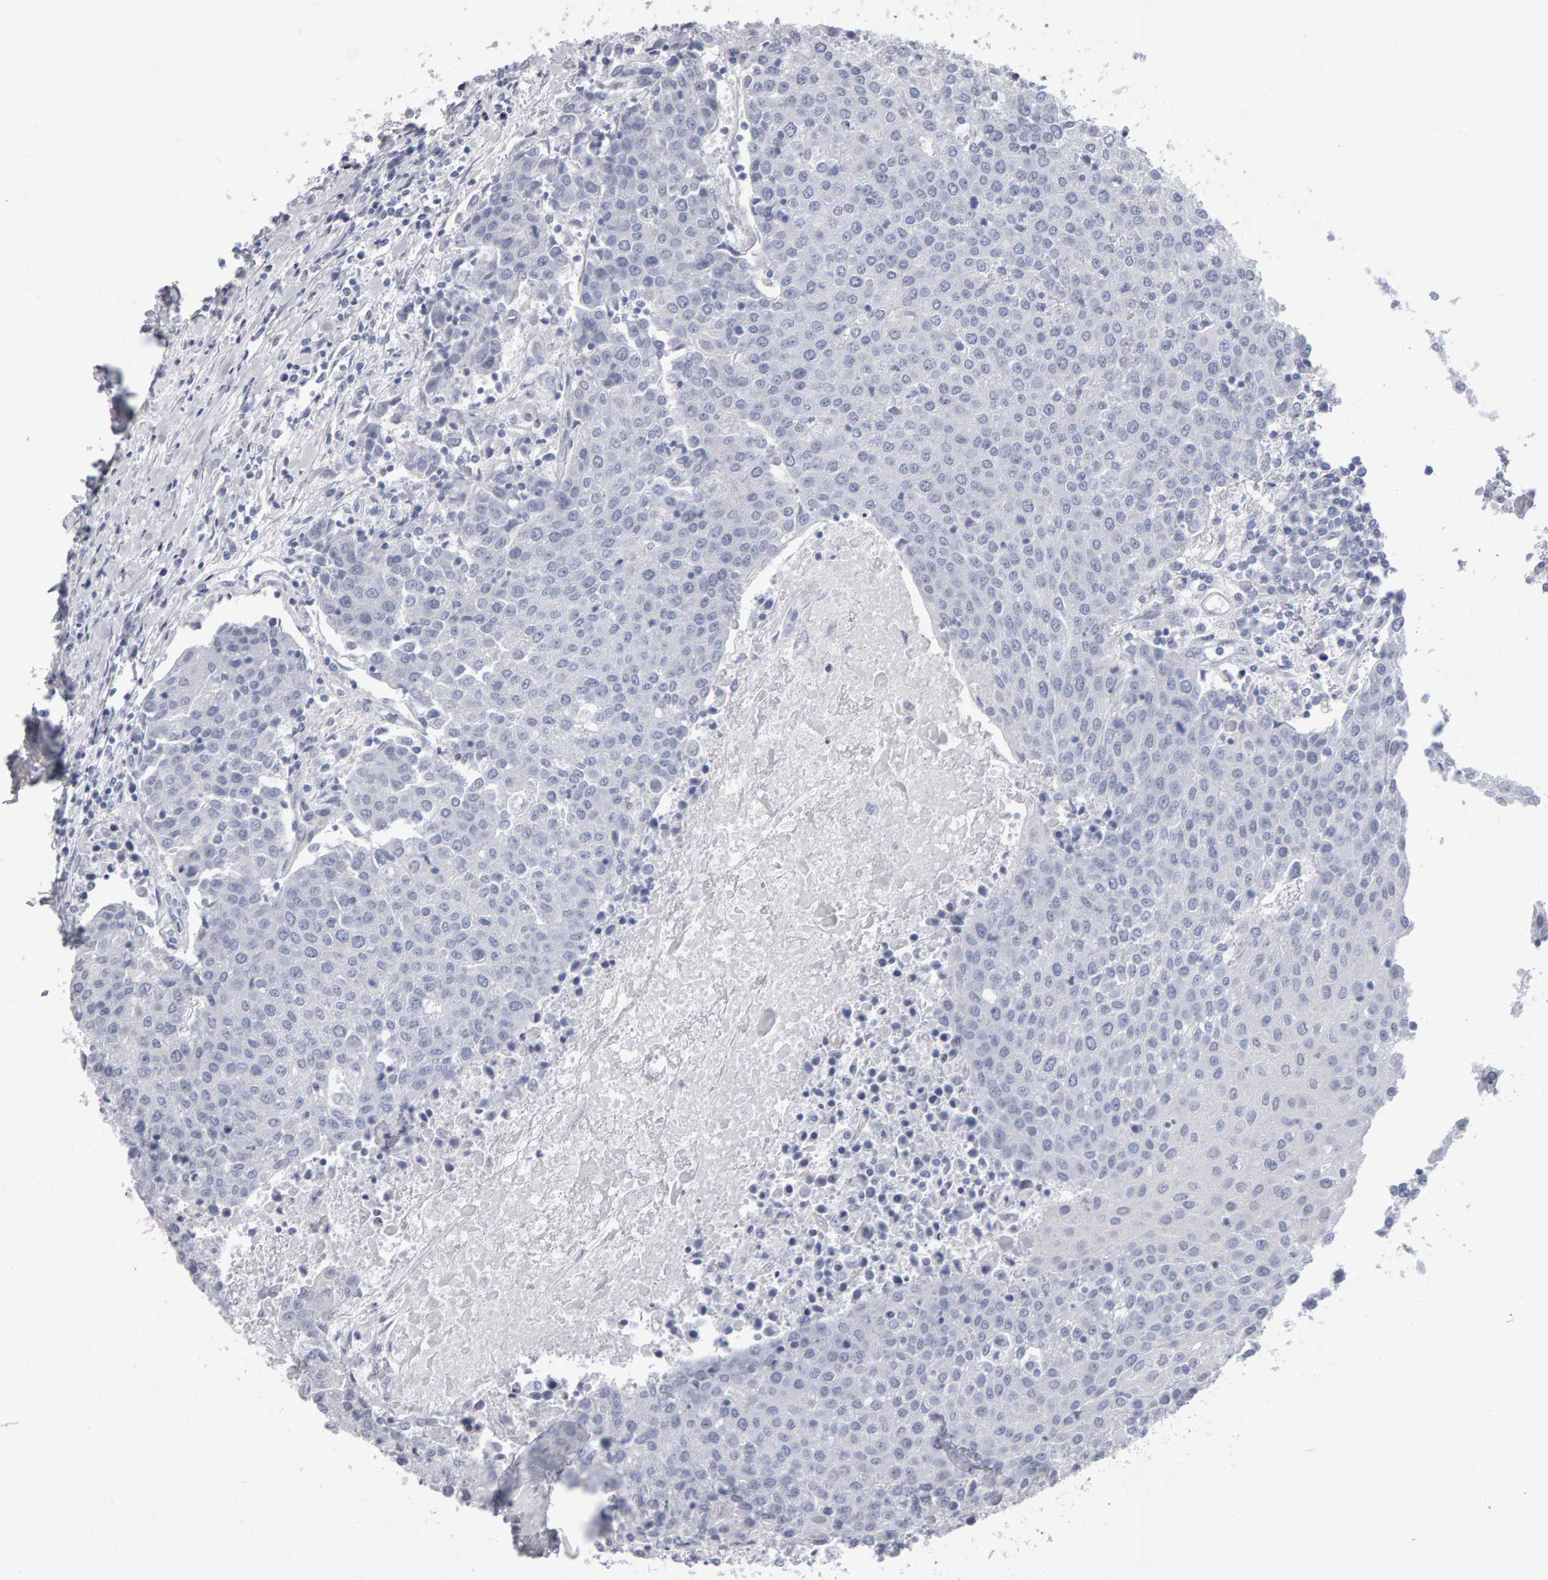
{"staining": {"intensity": "negative", "quantity": "none", "location": "none"}, "tissue": "urothelial cancer", "cell_type": "Tumor cells", "image_type": "cancer", "snomed": [{"axis": "morphology", "description": "Urothelial carcinoma, High grade"}, {"axis": "topography", "description": "Urinary bladder"}], "caption": "A photomicrograph of urothelial cancer stained for a protein exhibits no brown staining in tumor cells.", "gene": "NCDN", "patient": {"sex": "female", "age": 85}}